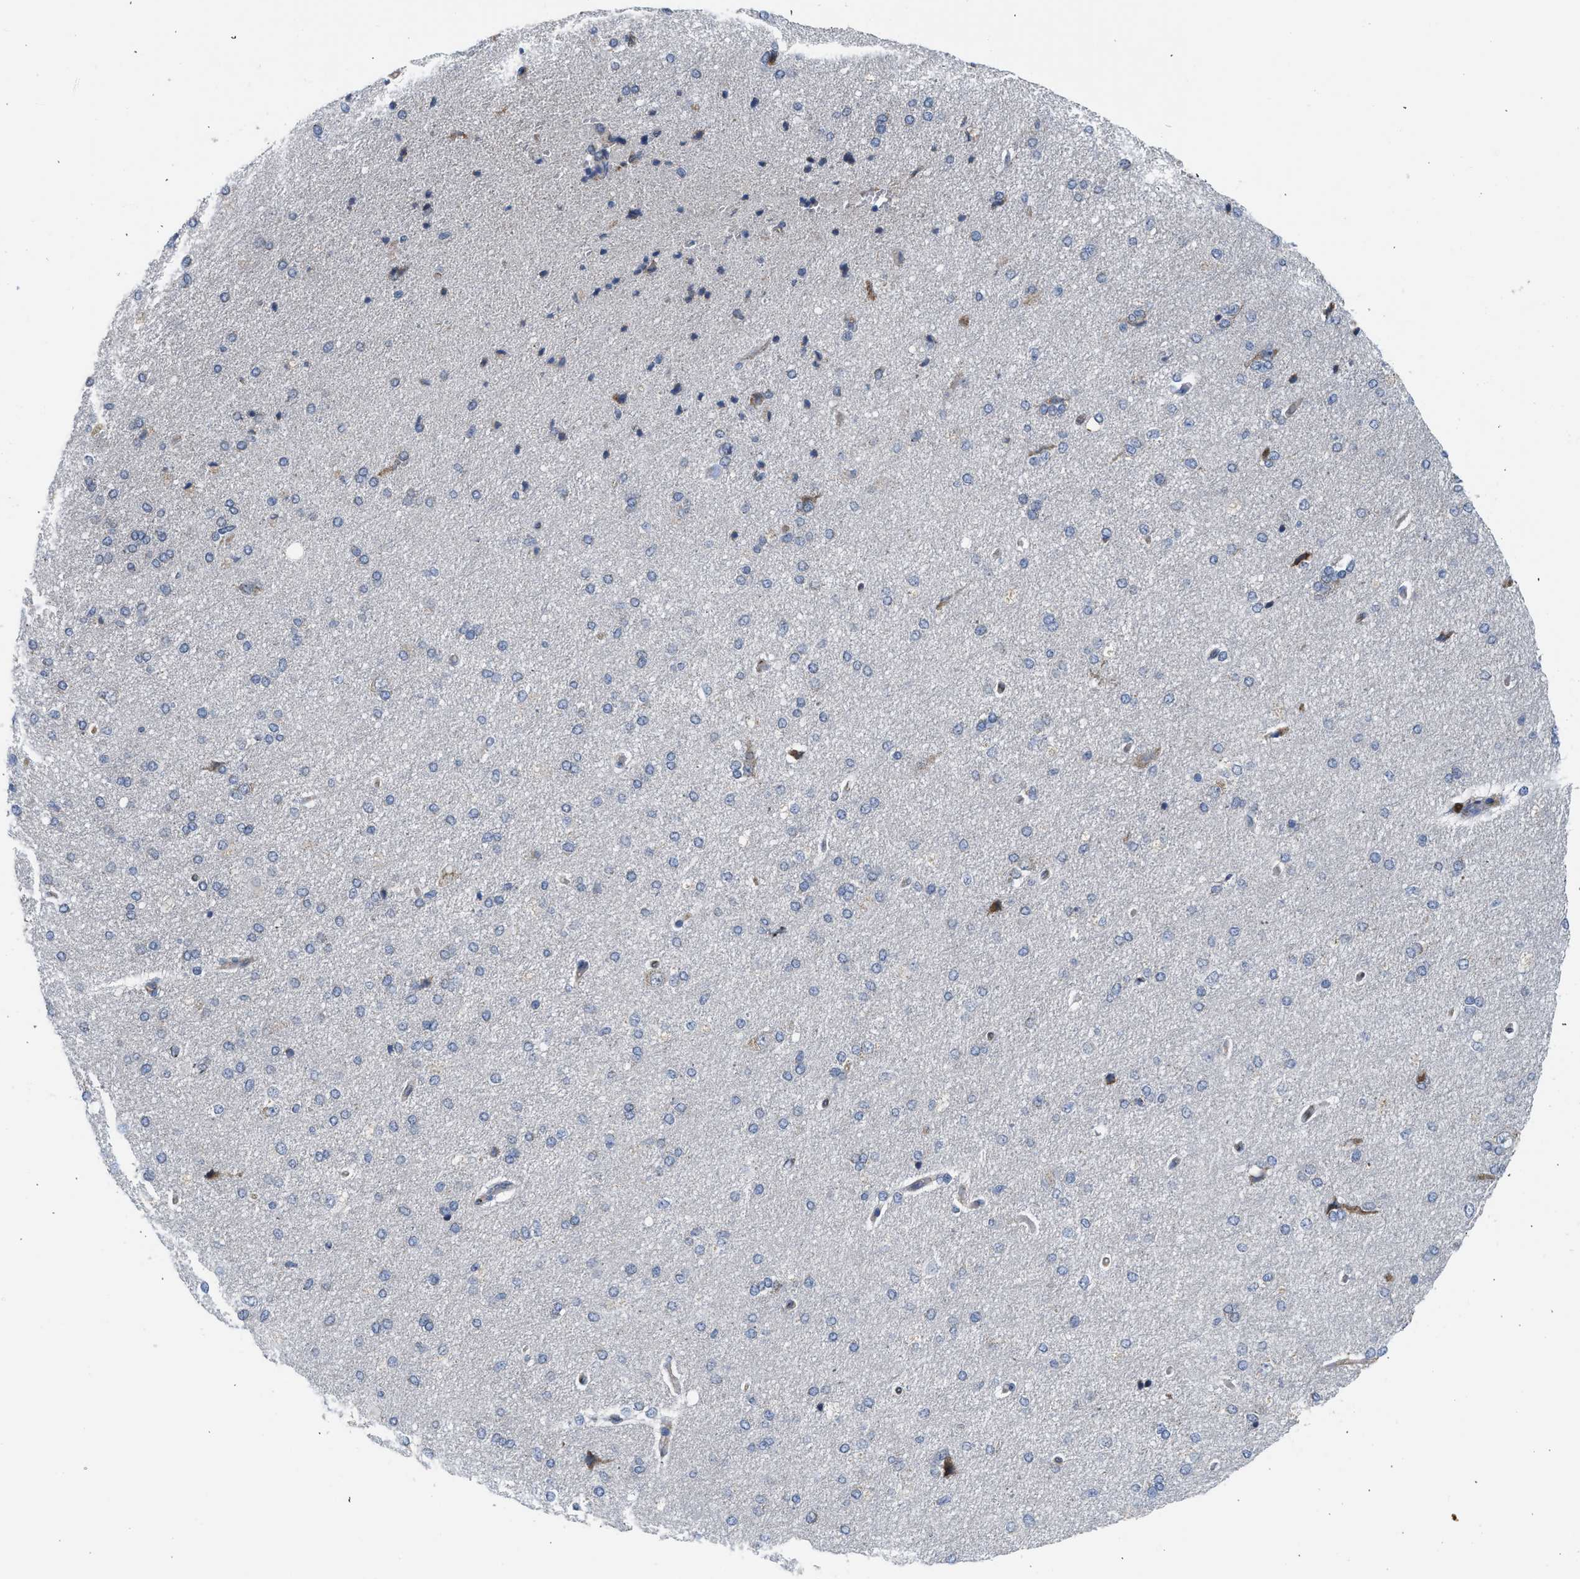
{"staining": {"intensity": "negative", "quantity": "none", "location": "none"}, "tissue": "cerebral cortex", "cell_type": "Endothelial cells", "image_type": "normal", "snomed": [{"axis": "morphology", "description": "Normal tissue, NOS"}, {"axis": "topography", "description": "Cerebral cortex"}], "caption": "DAB immunohistochemical staining of unremarkable cerebral cortex exhibits no significant staining in endothelial cells. The staining was performed using DAB to visualize the protein expression in brown, while the nuclei were stained in blue with hematoxylin (Magnification: 20x).", "gene": "PIM1", "patient": {"sex": "male", "age": 62}}